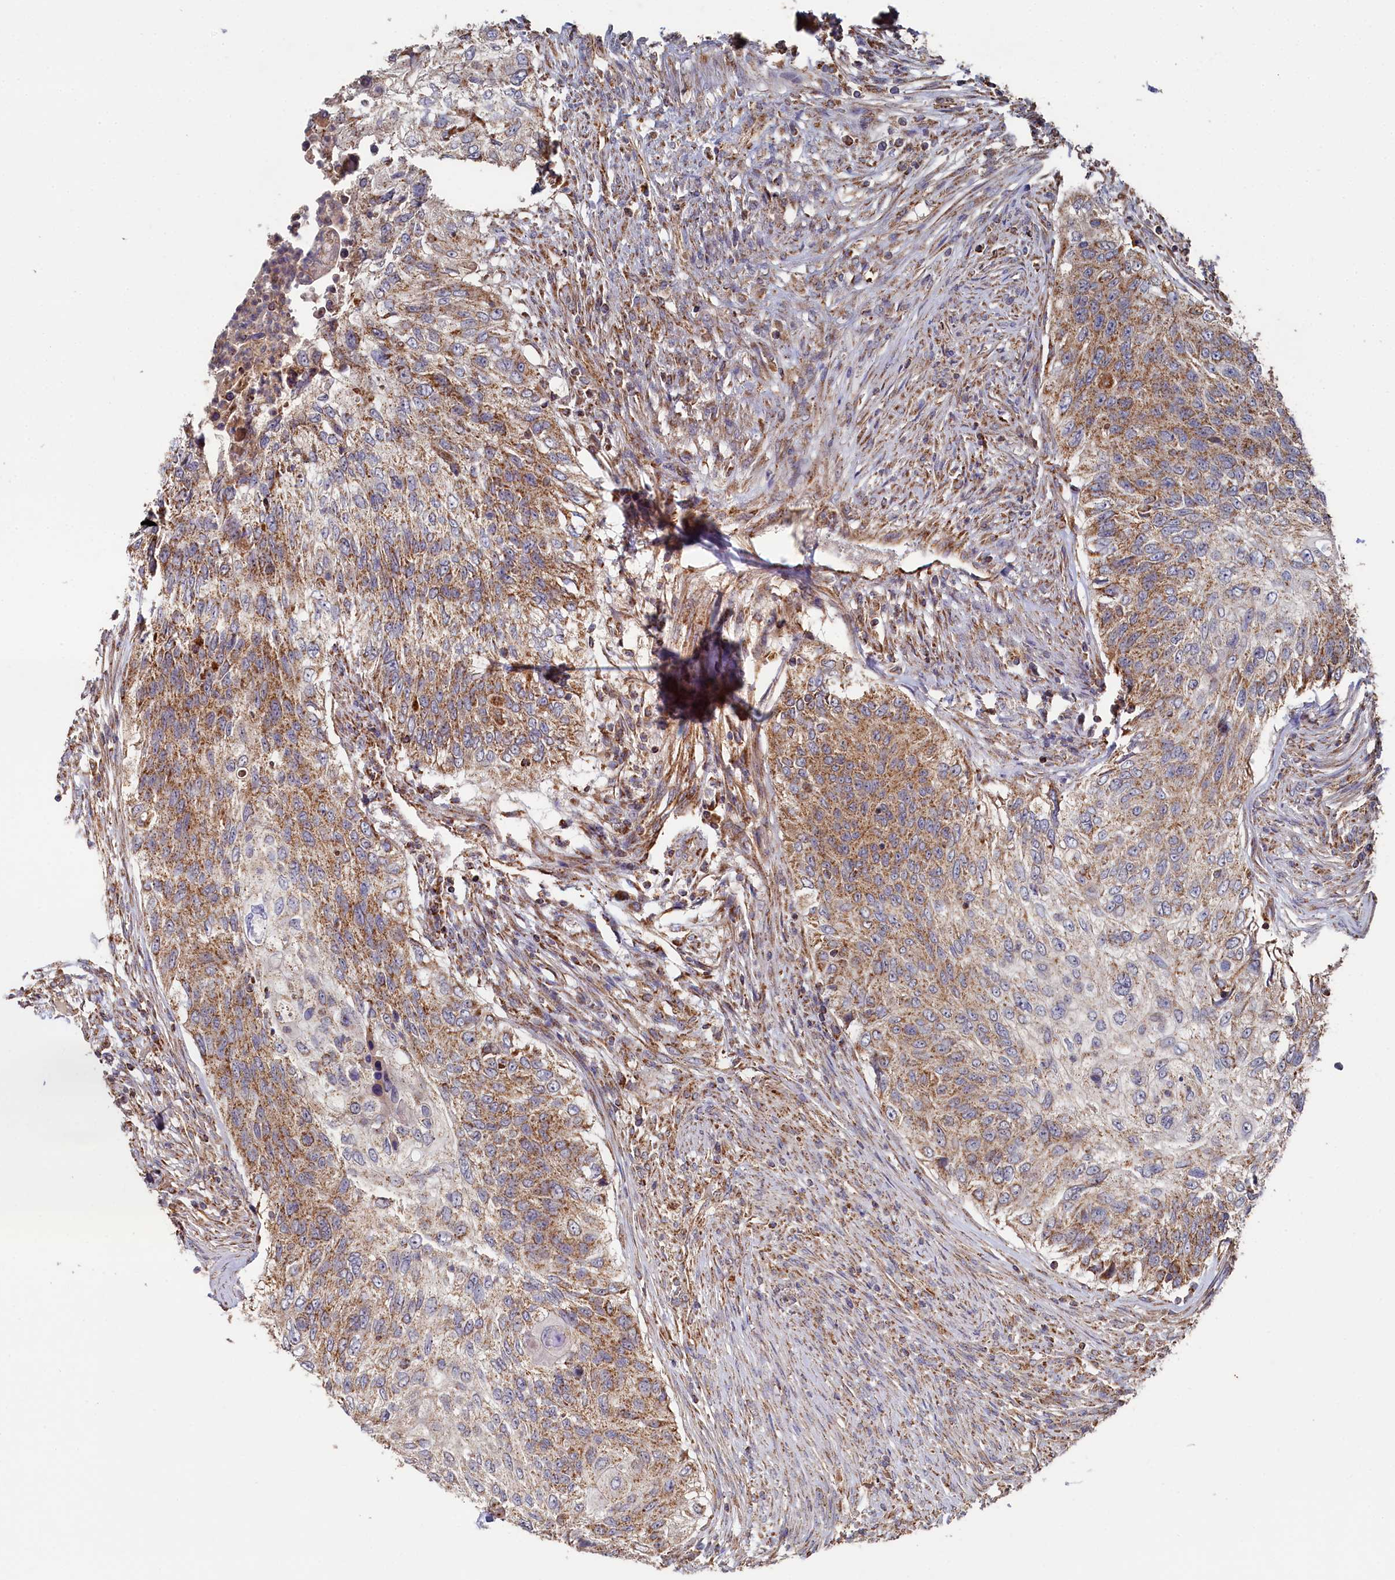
{"staining": {"intensity": "moderate", "quantity": ">75%", "location": "cytoplasmic/membranous"}, "tissue": "urothelial cancer", "cell_type": "Tumor cells", "image_type": "cancer", "snomed": [{"axis": "morphology", "description": "Urothelial carcinoma, High grade"}, {"axis": "topography", "description": "Urinary bladder"}], "caption": "Urothelial cancer stained with DAB (3,3'-diaminobenzidine) immunohistochemistry (IHC) reveals medium levels of moderate cytoplasmic/membranous positivity in approximately >75% of tumor cells.", "gene": "HAUS2", "patient": {"sex": "female", "age": 60}}